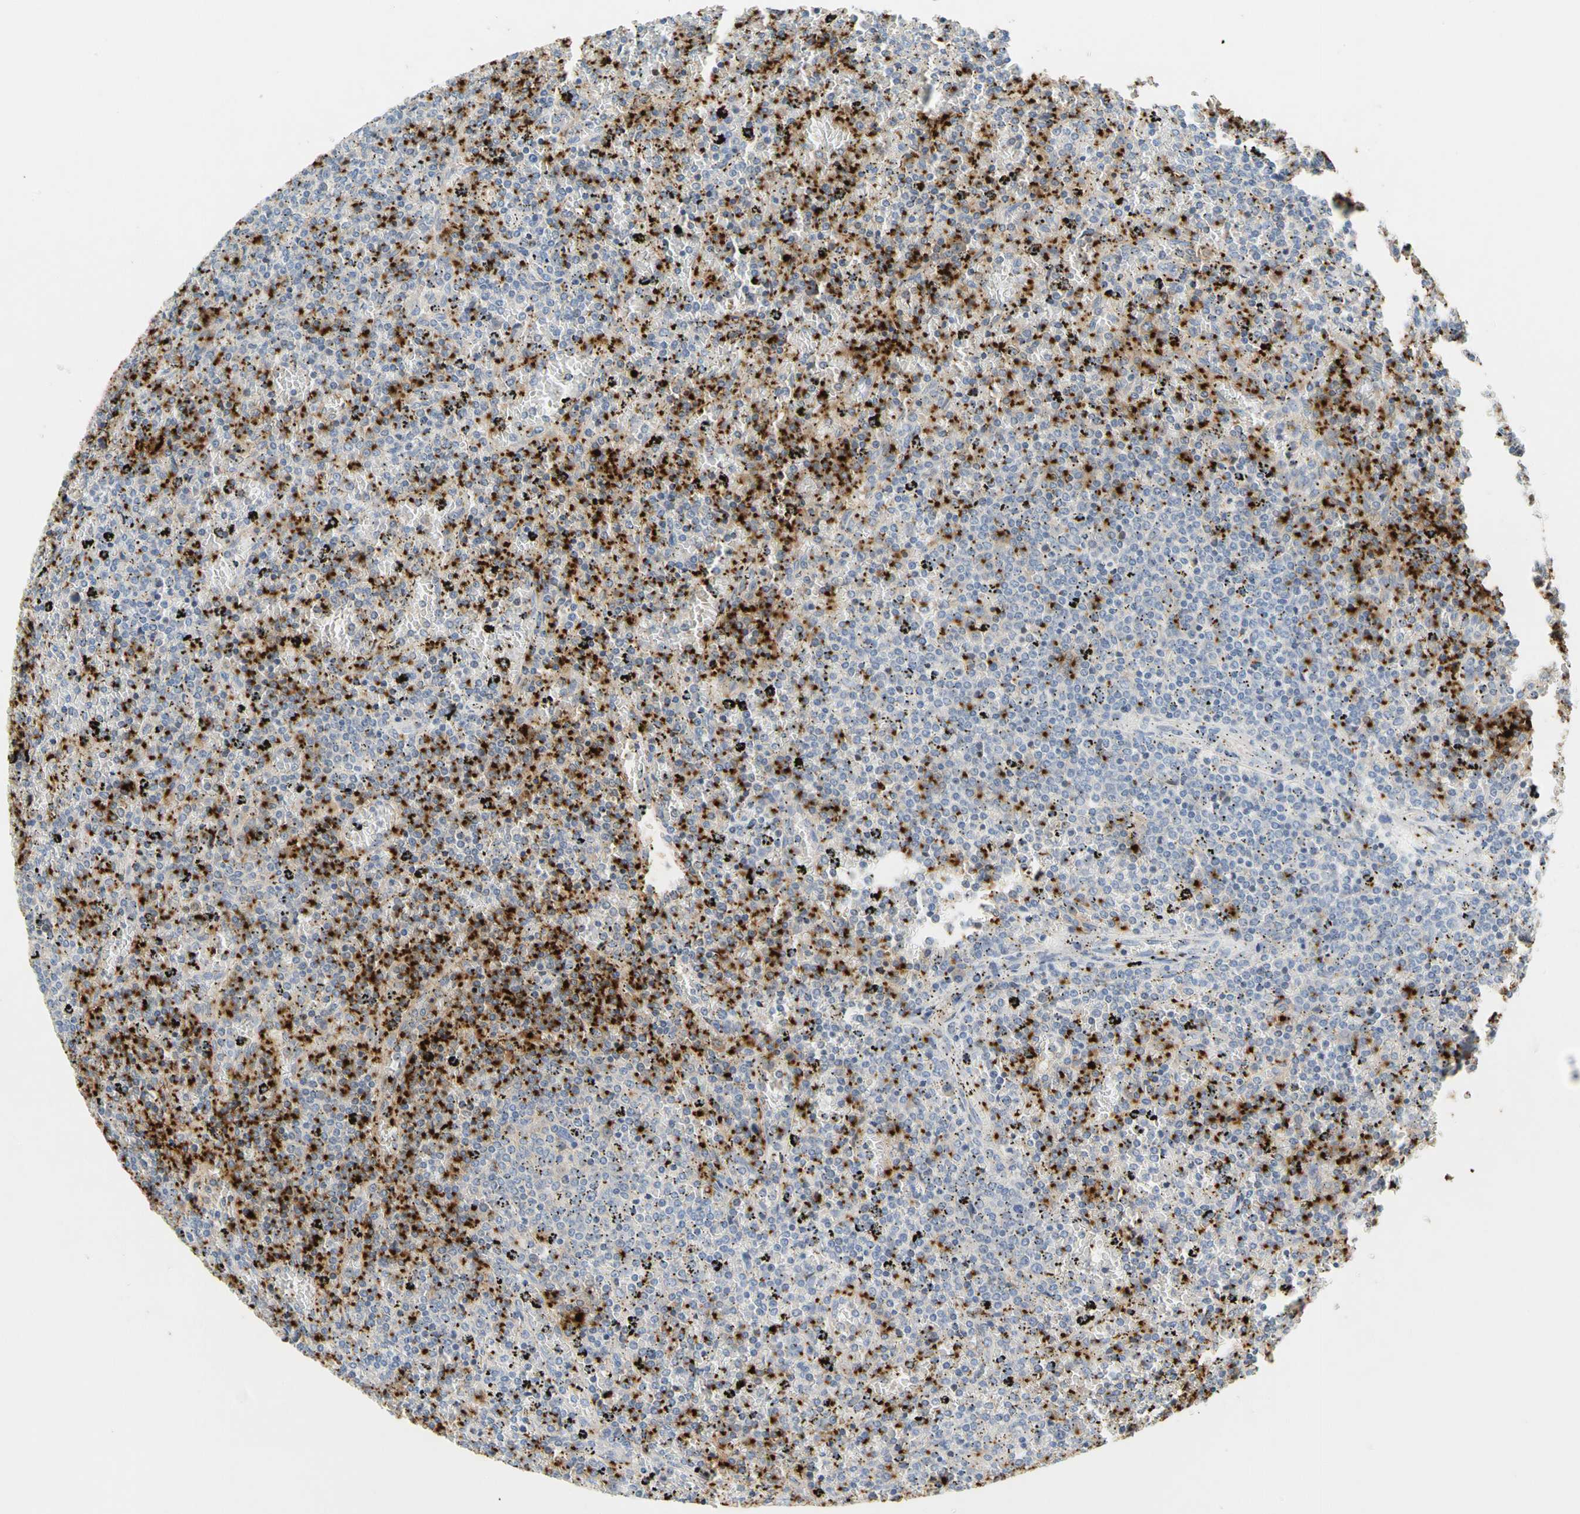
{"staining": {"intensity": "negative", "quantity": "none", "location": "none"}, "tissue": "lymphoma", "cell_type": "Tumor cells", "image_type": "cancer", "snomed": [{"axis": "morphology", "description": "Malignant lymphoma, non-Hodgkin's type, Low grade"}, {"axis": "topography", "description": "Spleen"}], "caption": "Tumor cells show no significant staining in lymphoma.", "gene": "PPBP", "patient": {"sex": "female", "age": 77}}